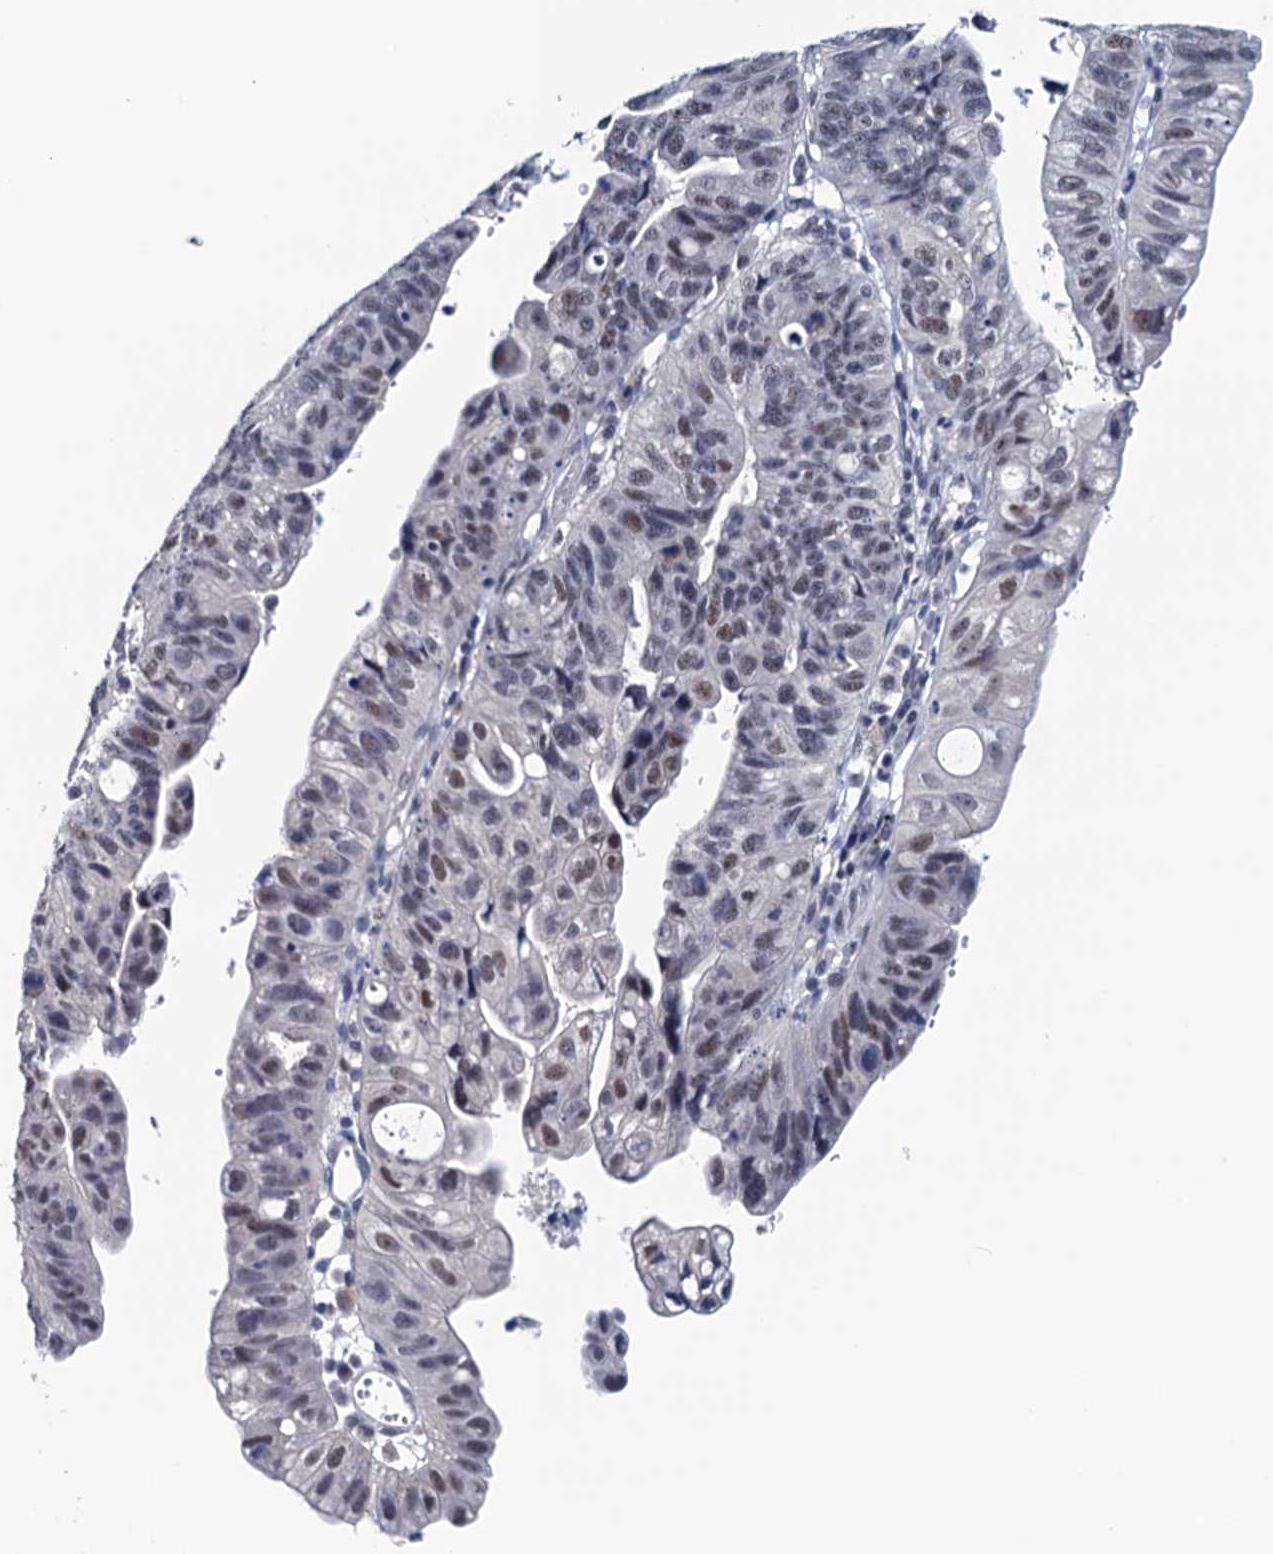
{"staining": {"intensity": "weak", "quantity": "<25%", "location": "nuclear"}, "tissue": "stomach cancer", "cell_type": "Tumor cells", "image_type": "cancer", "snomed": [{"axis": "morphology", "description": "Adenocarcinoma, NOS"}, {"axis": "topography", "description": "Stomach"}], "caption": "Immunohistochemistry micrograph of human stomach adenocarcinoma stained for a protein (brown), which exhibits no positivity in tumor cells.", "gene": "FNBP4", "patient": {"sex": "male", "age": 59}}